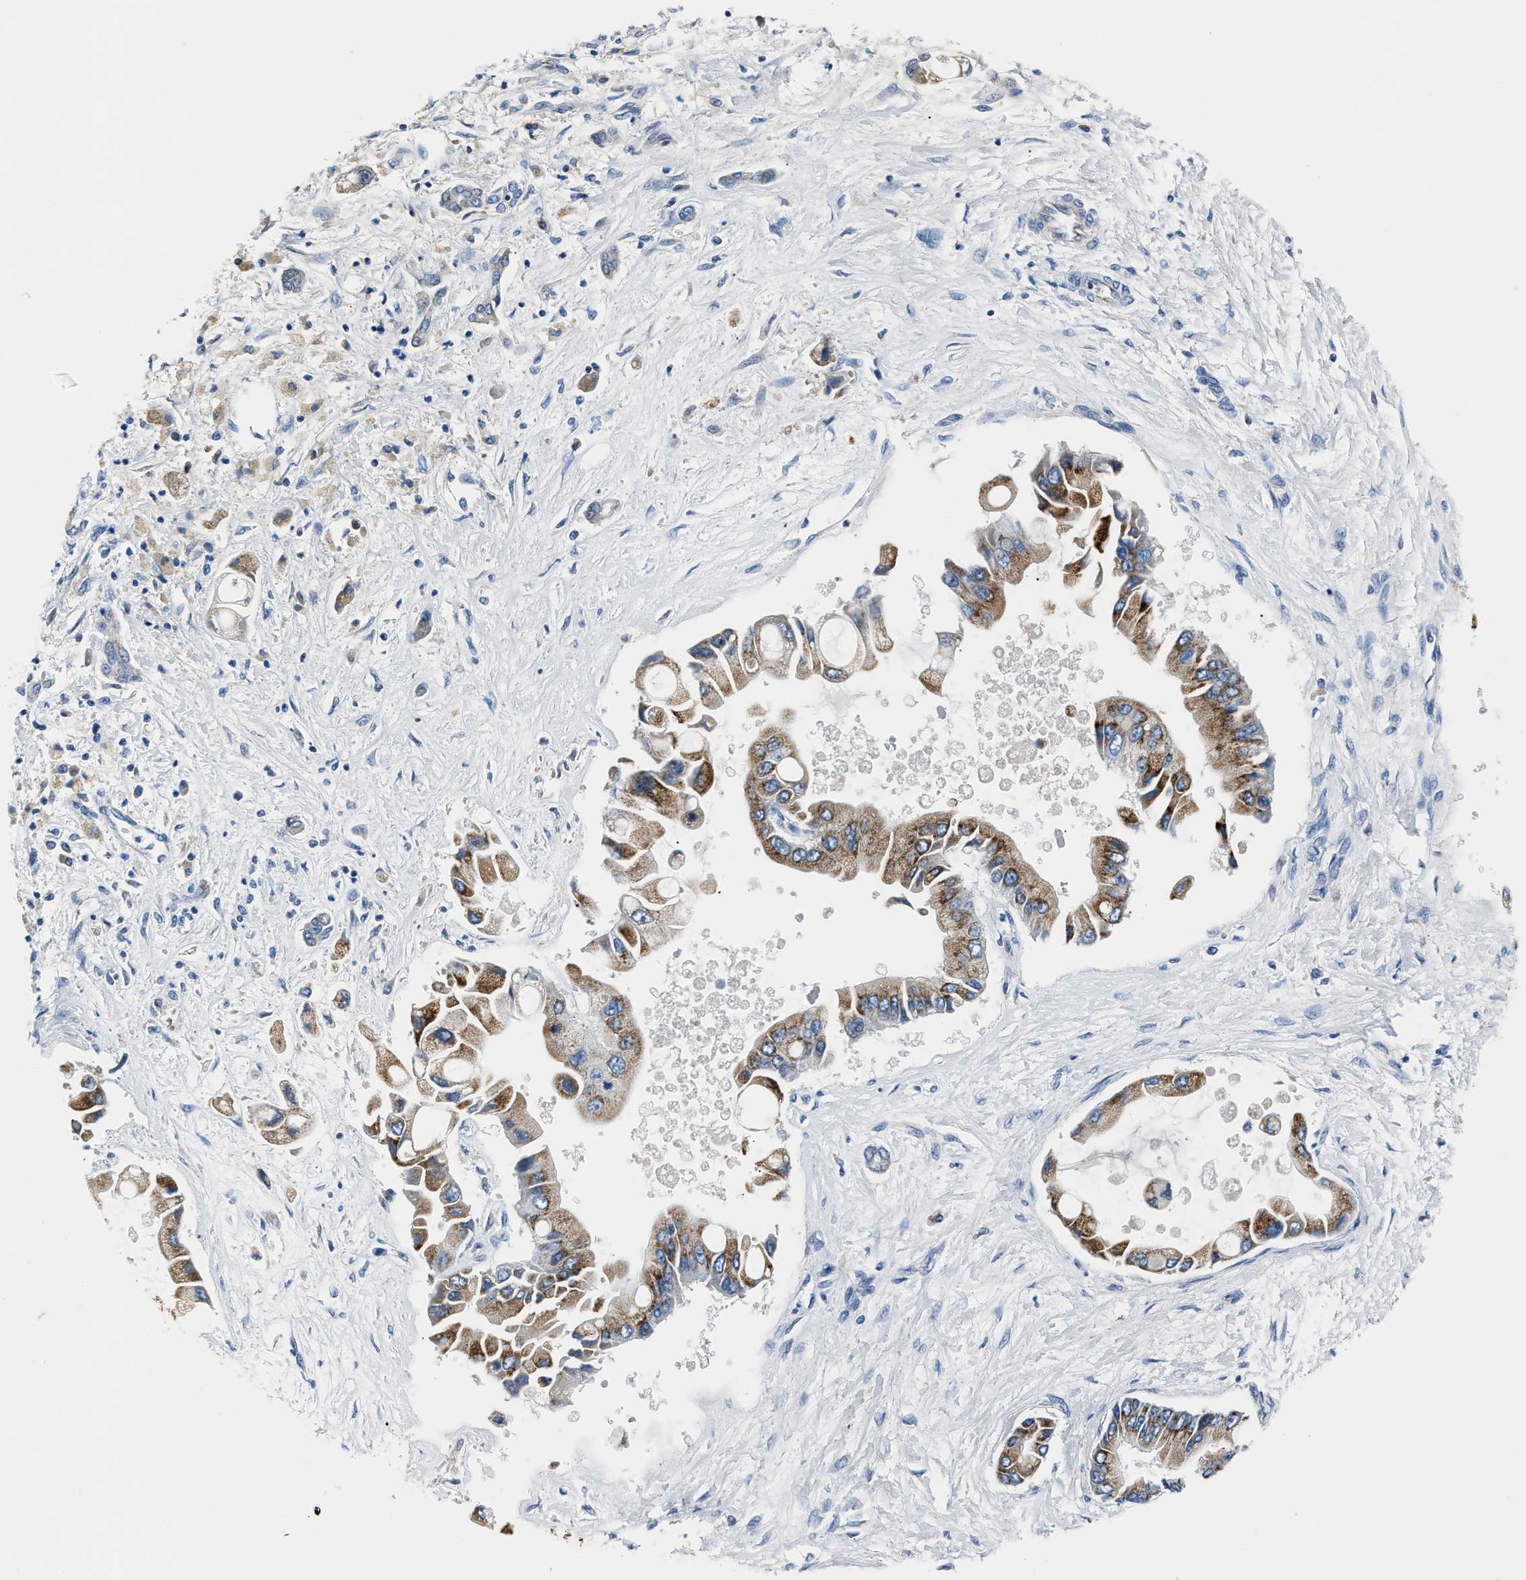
{"staining": {"intensity": "moderate", "quantity": ">75%", "location": "cytoplasmic/membranous"}, "tissue": "liver cancer", "cell_type": "Tumor cells", "image_type": "cancer", "snomed": [{"axis": "morphology", "description": "Cholangiocarcinoma"}, {"axis": "topography", "description": "Liver"}], "caption": "Protein staining of liver cancer tissue demonstrates moderate cytoplasmic/membranous positivity in about >75% of tumor cells.", "gene": "AMACR", "patient": {"sex": "male", "age": 50}}